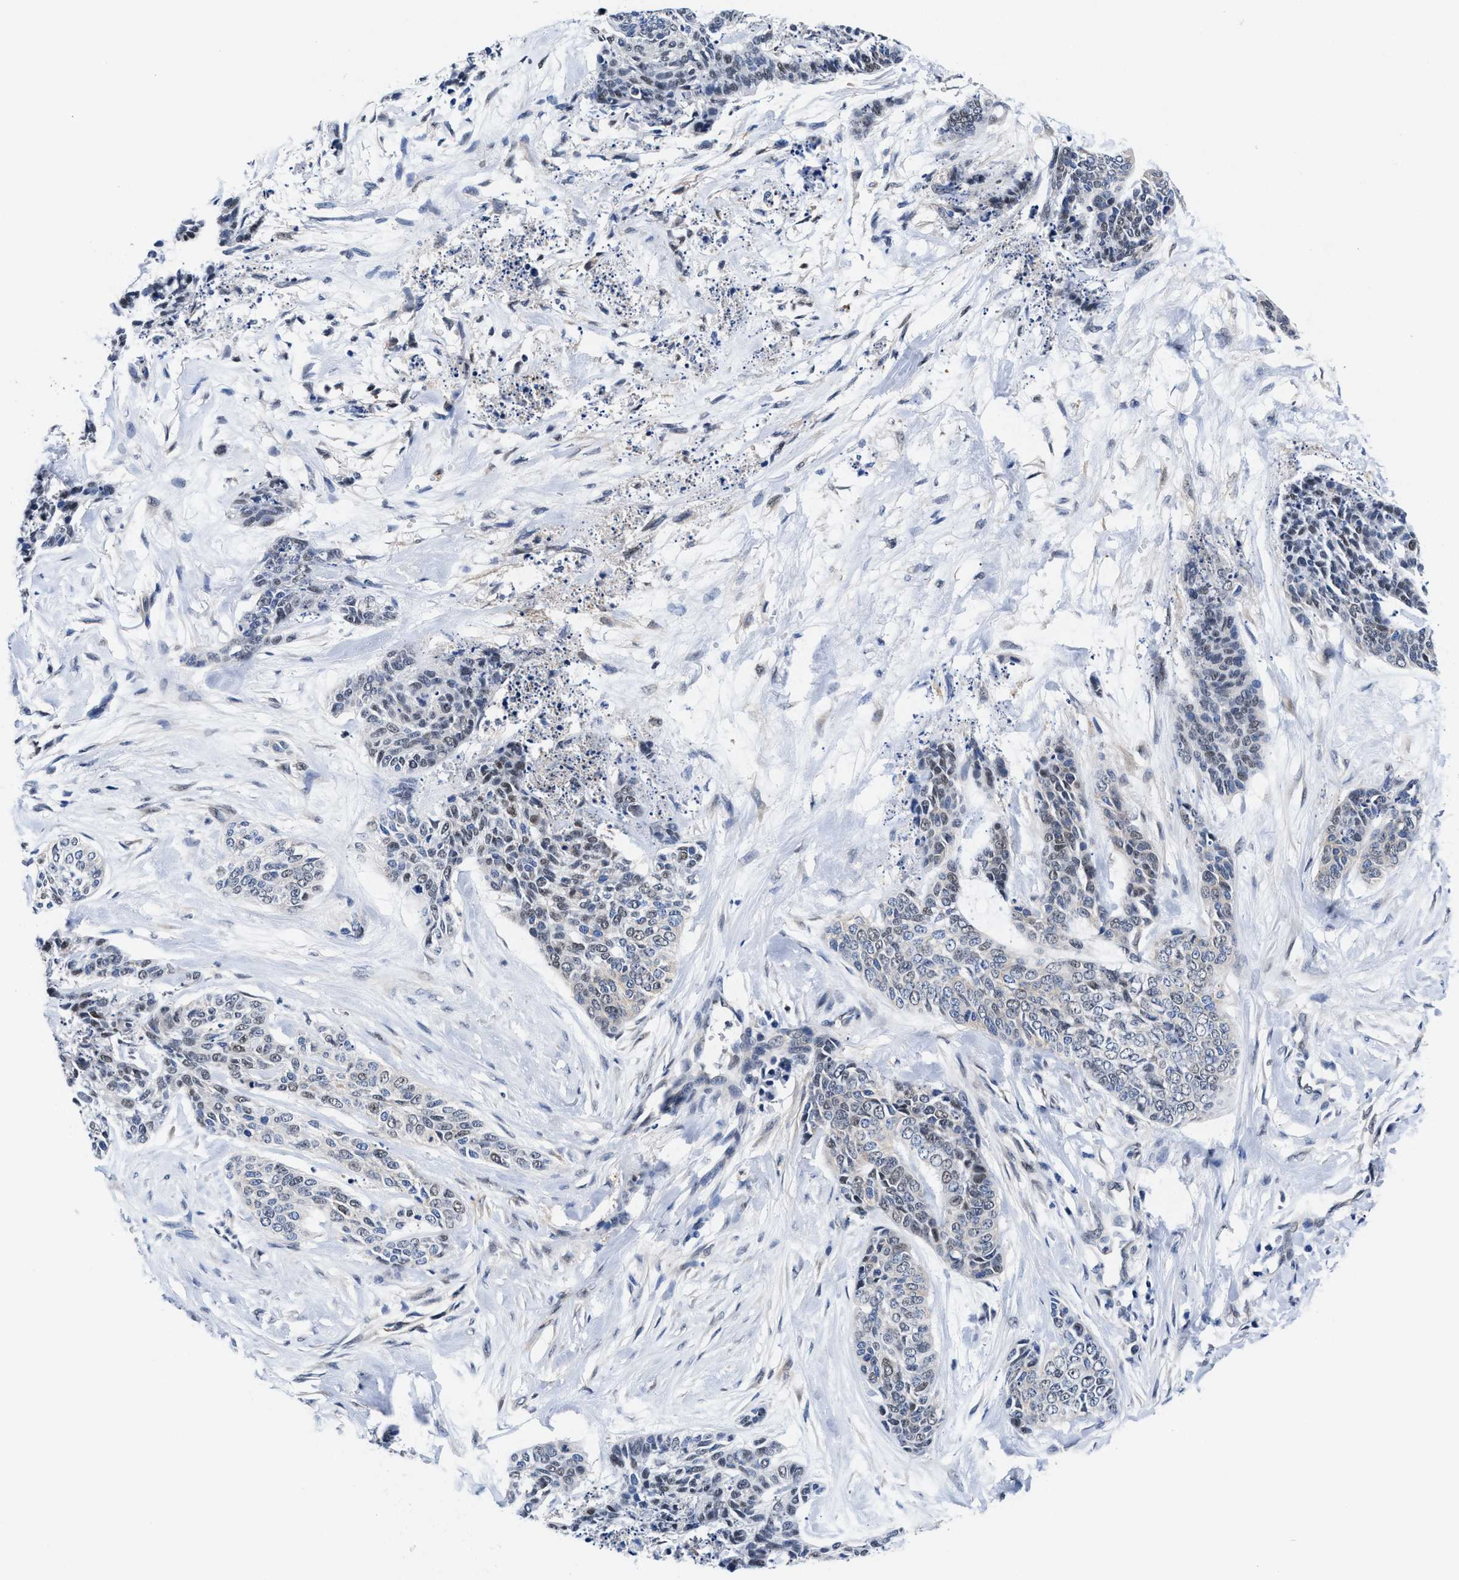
{"staining": {"intensity": "negative", "quantity": "none", "location": "none"}, "tissue": "skin cancer", "cell_type": "Tumor cells", "image_type": "cancer", "snomed": [{"axis": "morphology", "description": "Basal cell carcinoma"}, {"axis": "topography", "description": "Skin"}], "caption": "Skin cancer was stained to show a protein in brown. There is no significant positivity in tumor cells. The staining is performed using DAB brown chromogen with nuclei counter-stained in using hematoxylin.", "gene": "ACLY", "patient": {"sex": "female", "age": 64}}